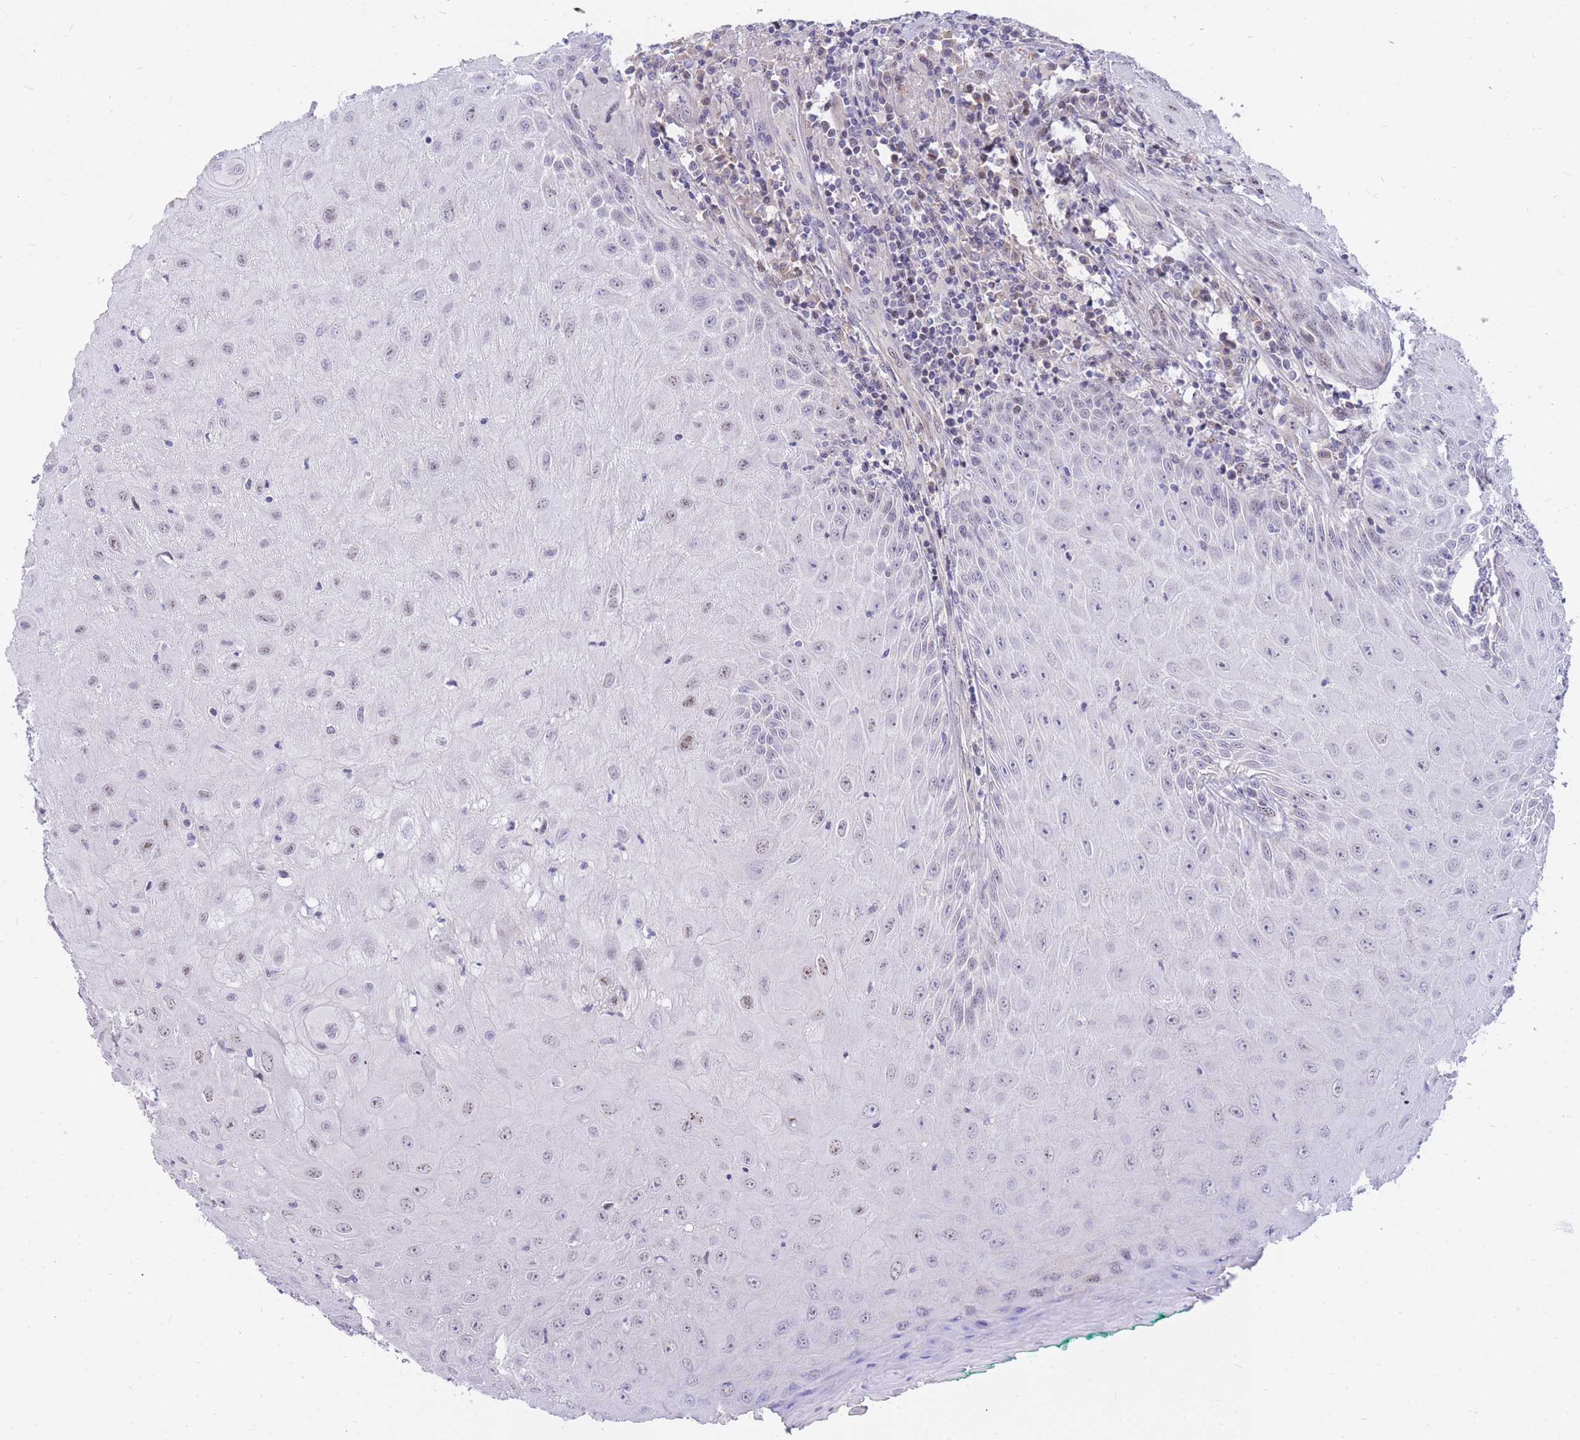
{"staining": {"intensity": "moderate", "quantity": "<25%", "location": "nuclear"}, "tissue": "head and neck cancer", "cell_type": "Tumor cells", "image_type": "cancer", "snomed": [{"axis": "morphology", "description": "Normal tissue, NOS"}, {"axis": "morphology", "description": "Squamous cell carcinoma, NOS"}, {"axis": "topography", "description": "Oral tissue"}, {"axis": "topography", "description": "Head-Neck"}], "caption": "A brown stain shows moderate nuclear expression of a protein in head and neck squamous cell carcinoma tumor cells.", "gene": "TLE2", "patient": {"sex": "female", "age": 70}}